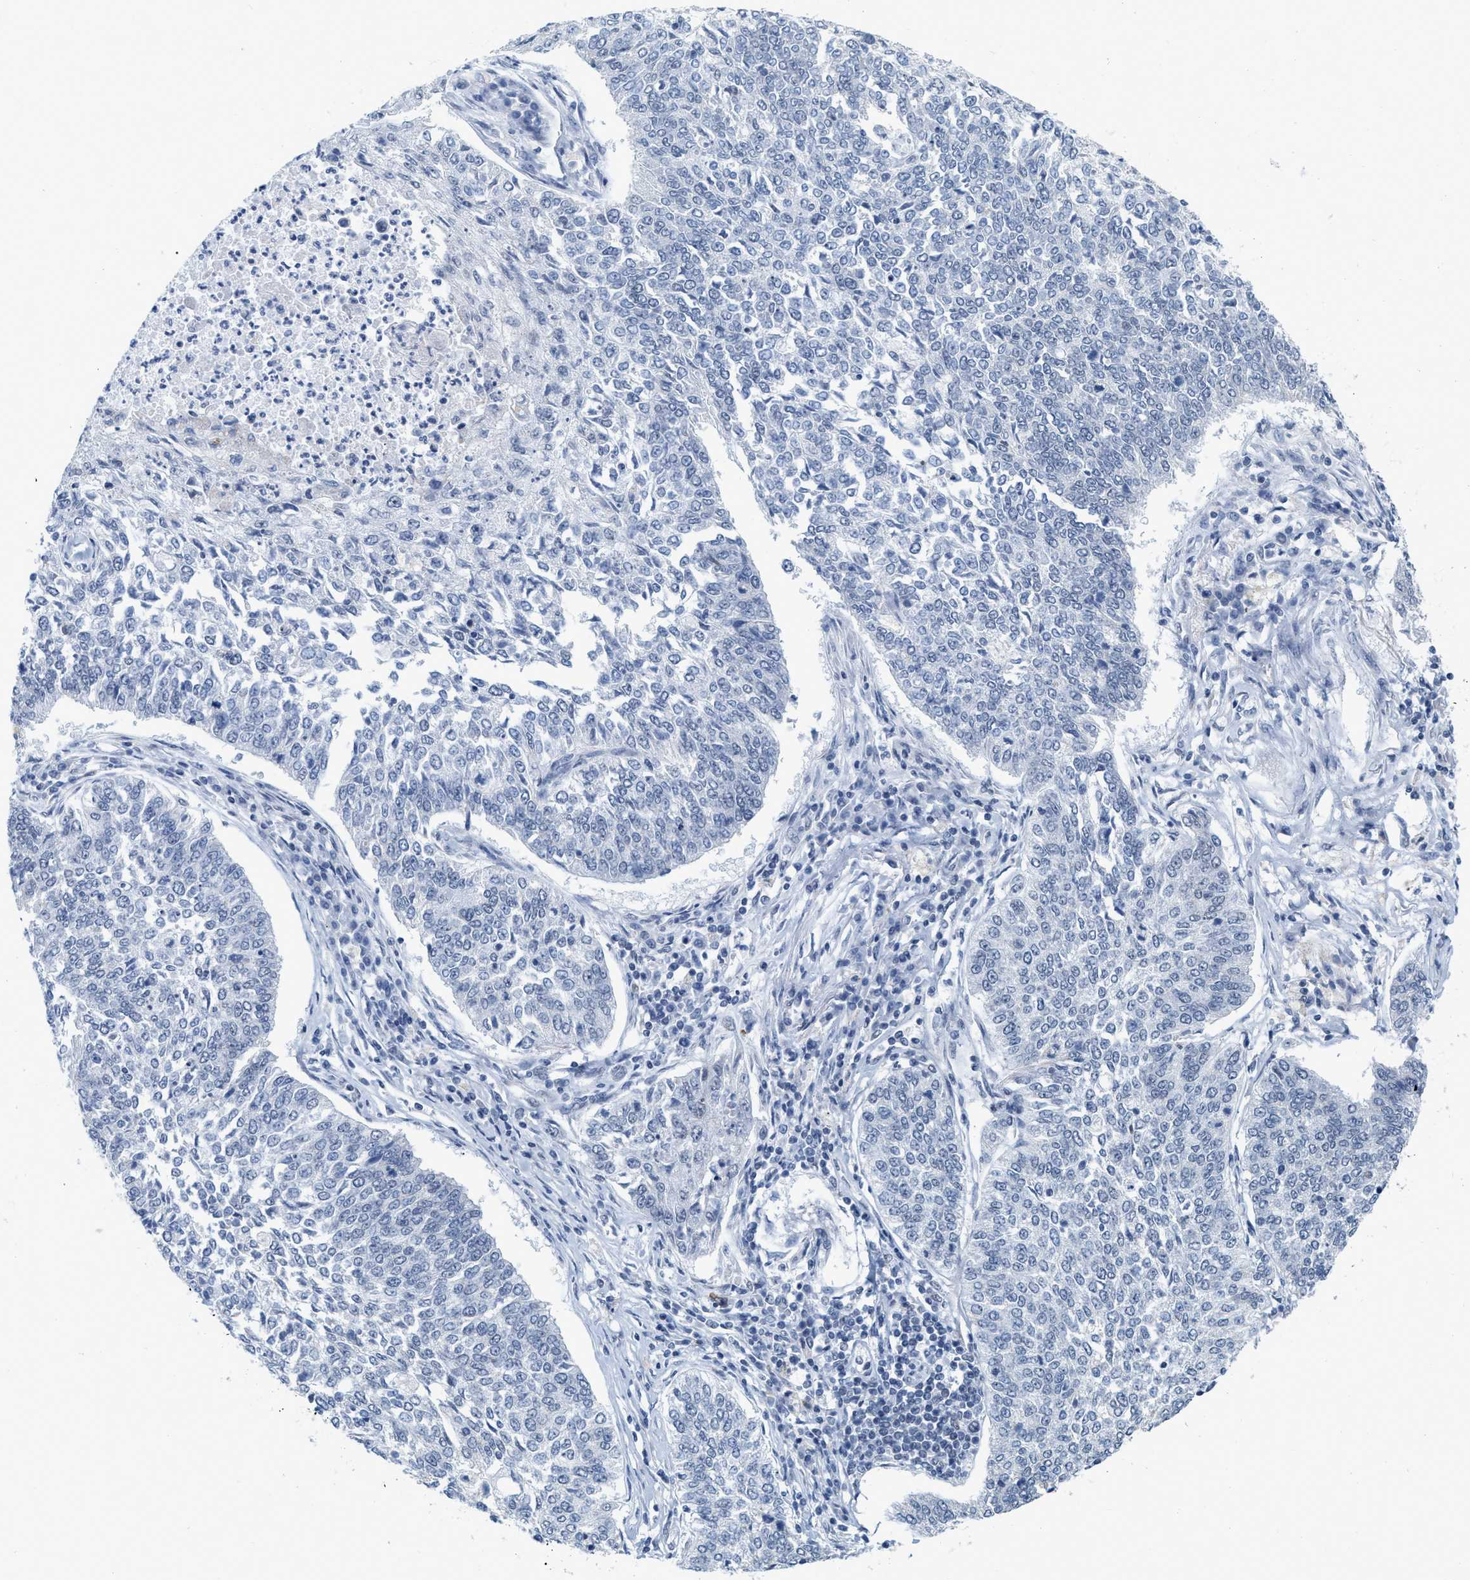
{"staining": {"intensity": "negative", "quantity": "none", "location": "none"}, "tissue": "lung cancer", "cell_type": "Tumor cells", "image_type": "cancer", "snomed": [{"axis": "morphology", "description": "Normal tissue, NOS"}, {"axis": "morphology", "description": "Squamous cell carcinoma, NOS"}, {"axis": "topography", "description": "Cartilage tissue"}, {"axis": "topography", "description": "Bronchus"}, {"axis": "topography", "description": "Lung"}], "caption": "Tumor cells are negative for brown protein staining in lung cancer (squamous cell carcinoma).", "gene": "XIRP1", "patient": {"sex": "female", "age": 49}}